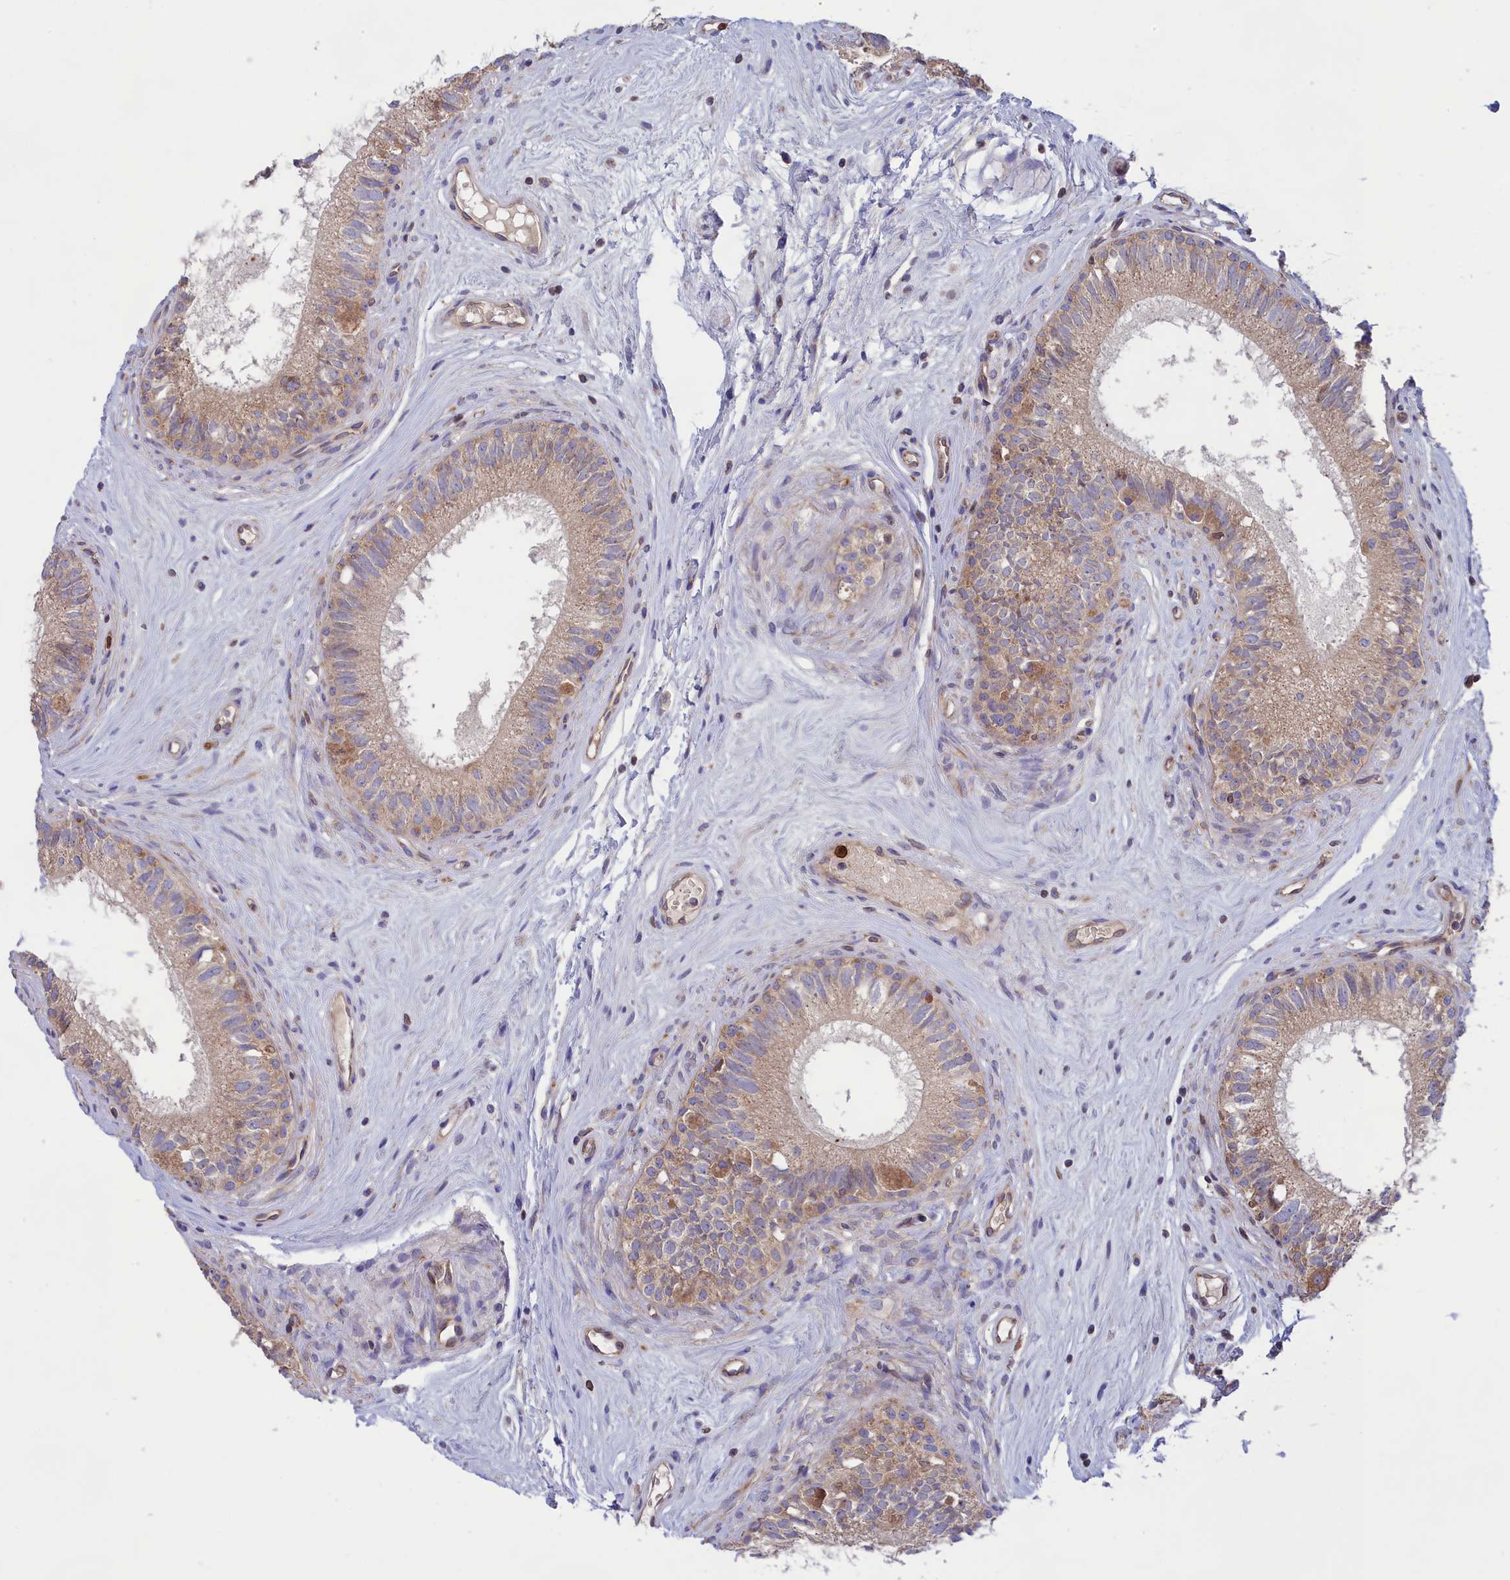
{"staining": {"intensity": "moderate", "quantity": "<25%", "location": "cytoplasmic/membranous"}, "tissue": "epididymis", "cell_type": "Glandular cells", "image_type": "normal", "snomed": [{"axis": "morphology", "description": "Normal tissue, NOS"}, {"axis": "topography", "description": "Epididymis"}], "caption": "A micrograph of human epididymis stained for a protein displays moderate cytoplasmic/membranous brown staining in glandular cells. Nuclei are stained in blue.", "gene": "PKHD1L1", "patient": {"sex": "male", "age": 71}}